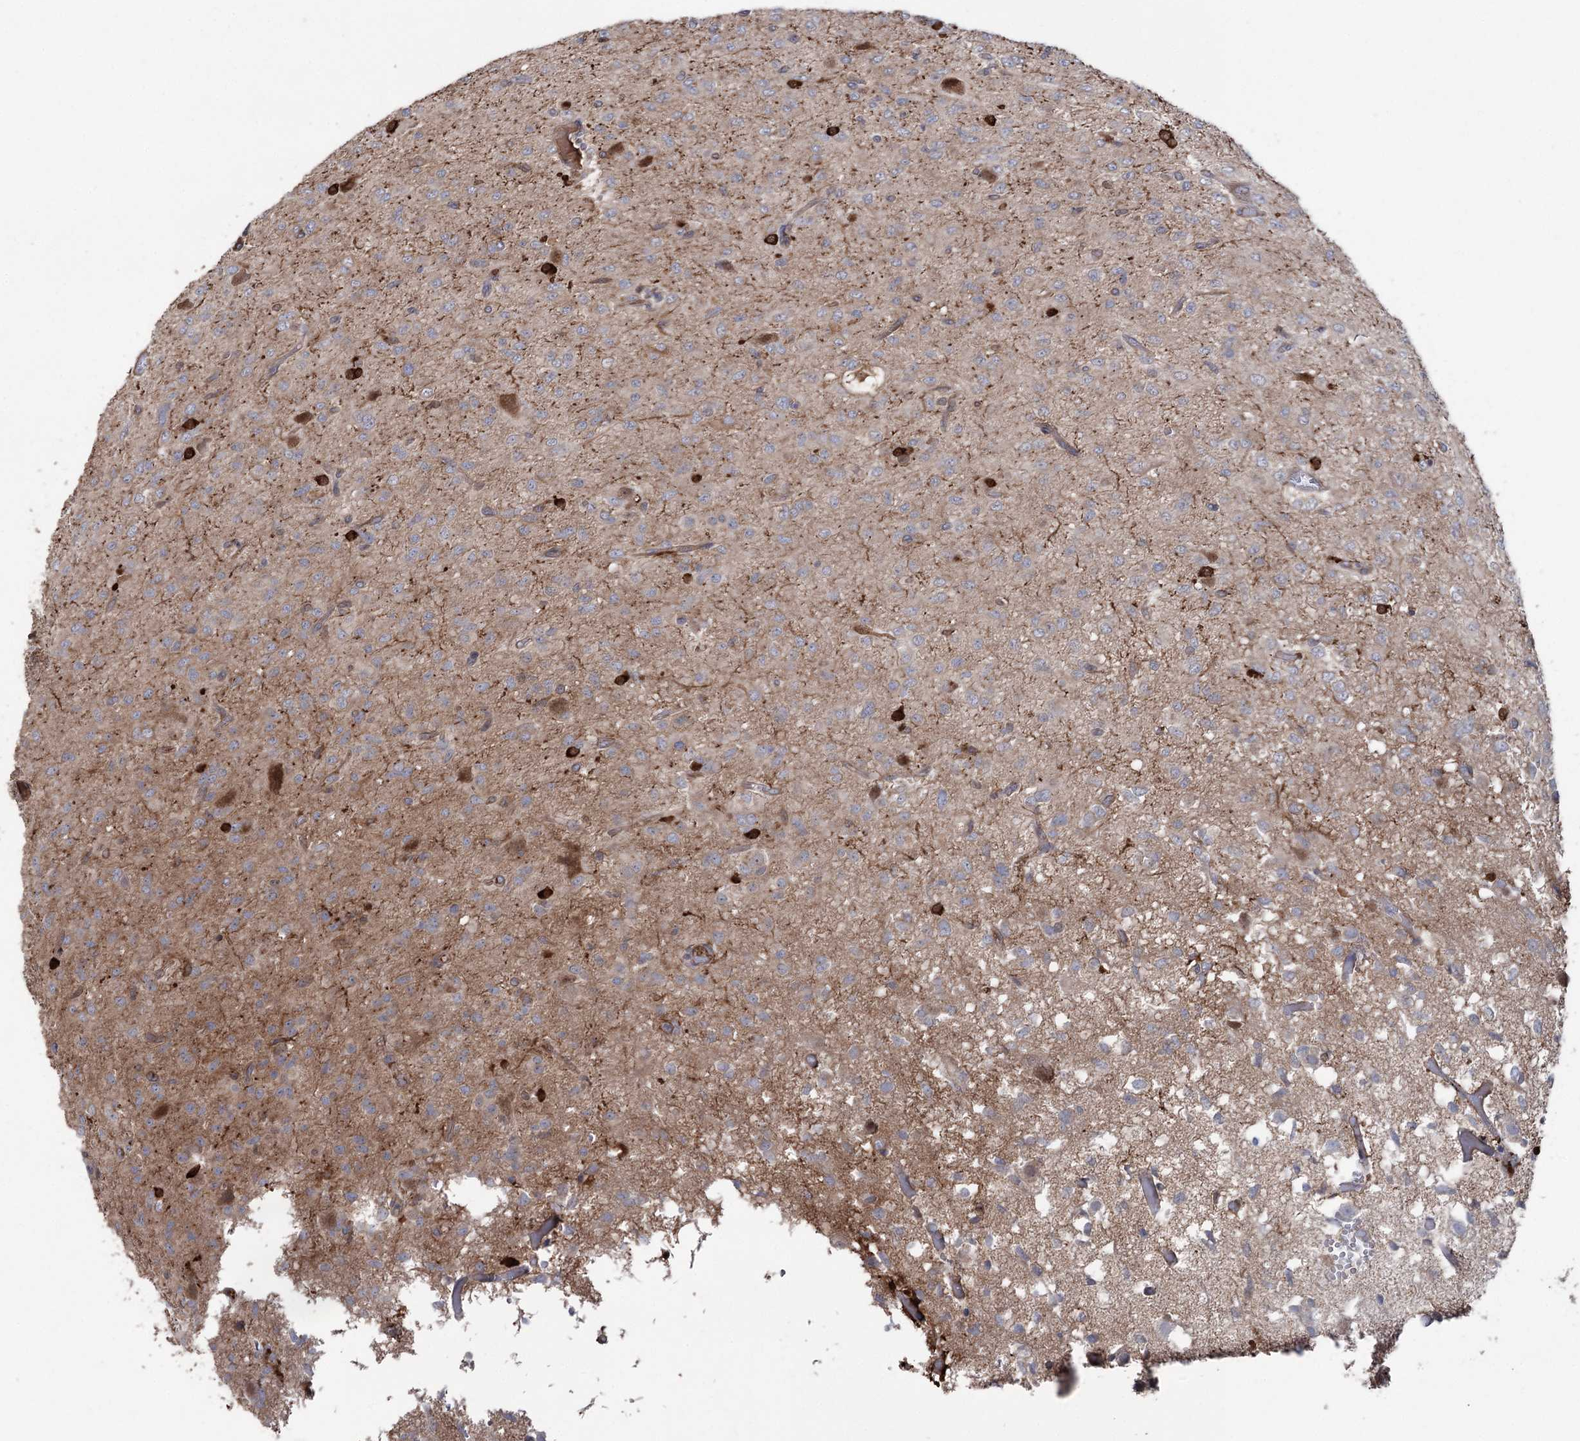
{"staining": {"intensity": "negative", "quantity": "none", "location": "none"}, "tissue": "glioma", "cell_type": "Tumor cells", "image_type": "cancer", "snomed": [{"axis": "morphology", "description": "Glioma, malignant, High grade"}, {"axis": "topography", "description": "Brain"}], "caption": "The IHC photomicrograph has no significant expression in tumor cells of glioma tissue.", "gene": "OTUD1", "patient": {"sex": "female", "age": 59}}